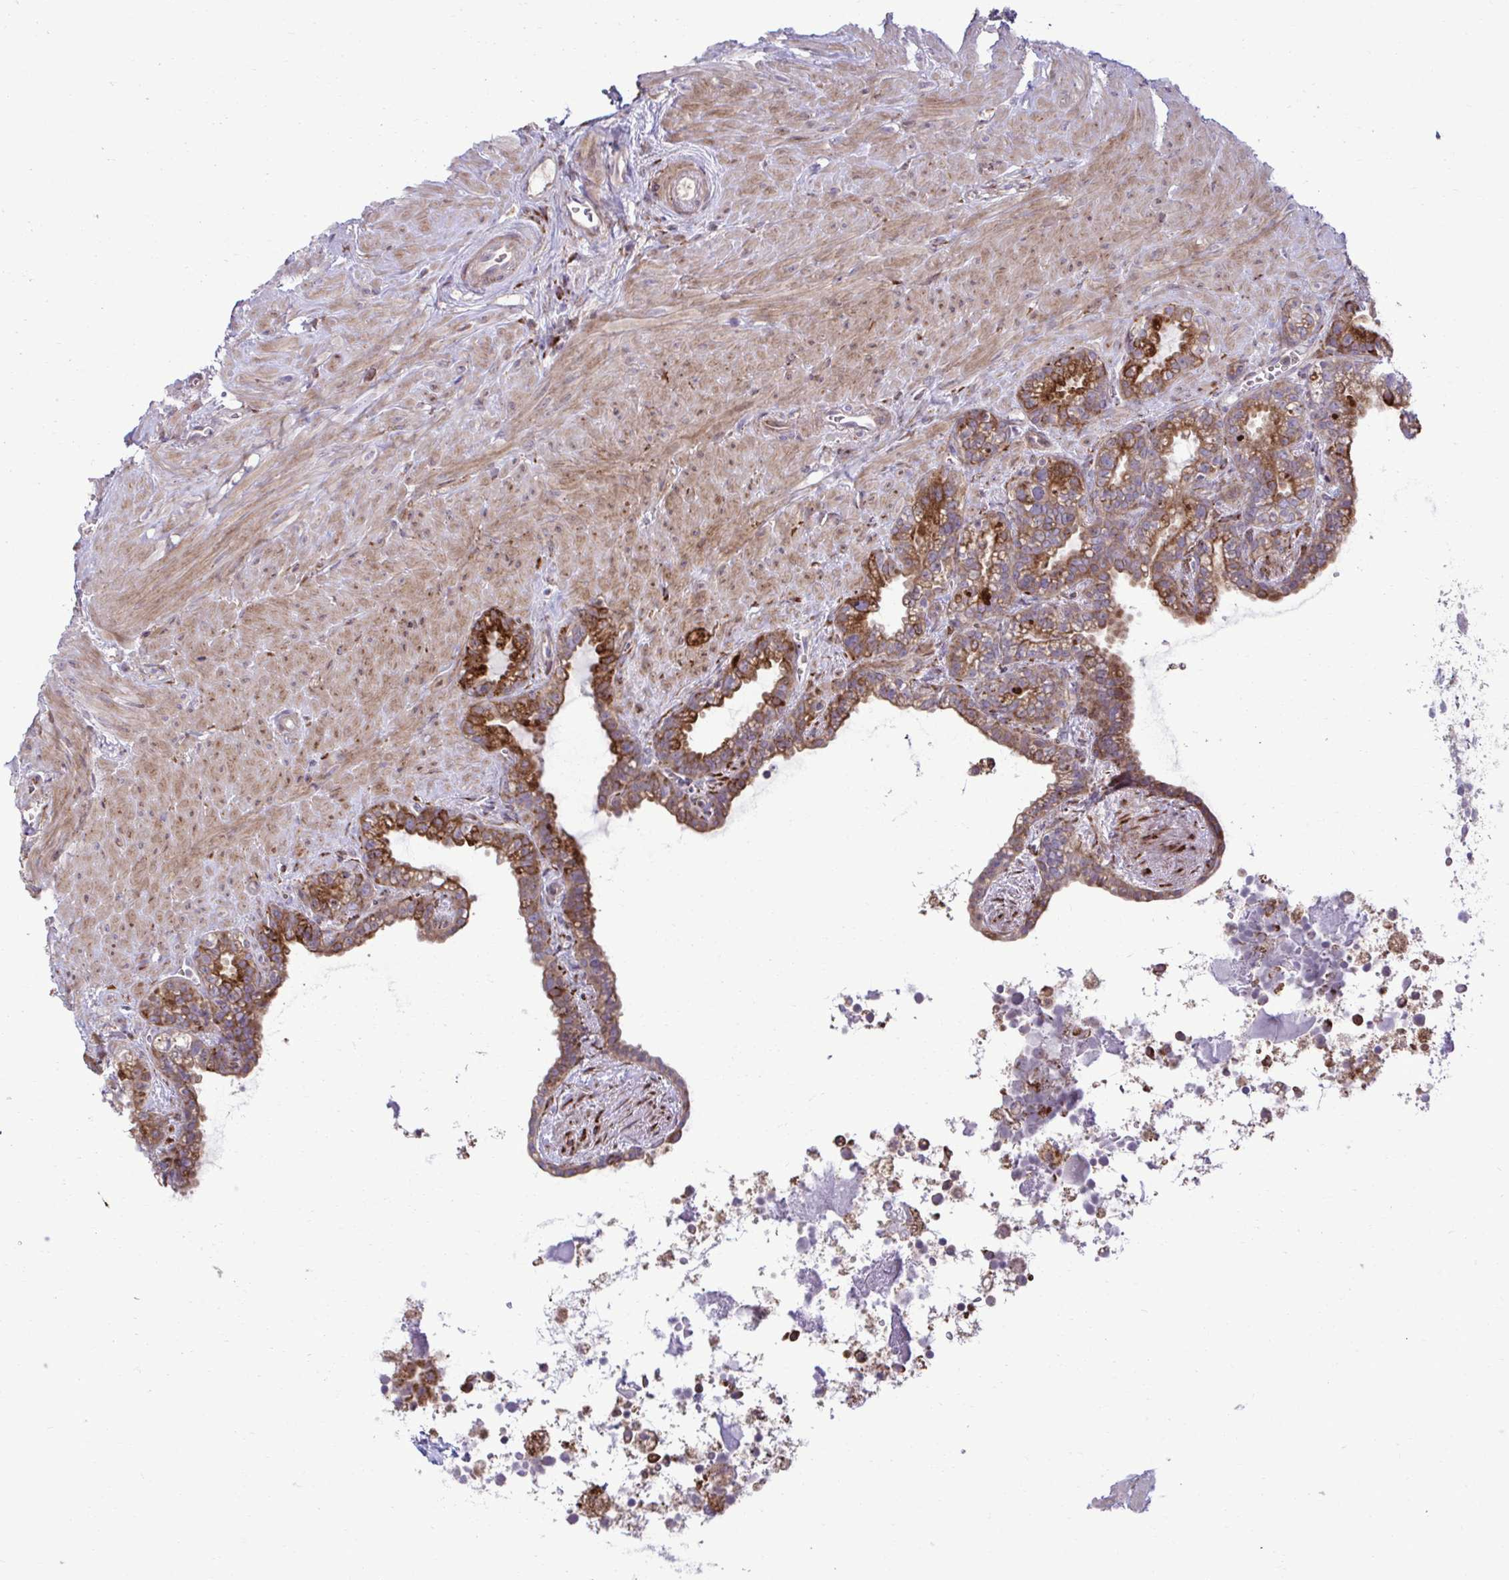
{"staining": {"intensity": "strong", "quantity": ">75%", "location": "cytoplasmic/membranous"}, "tissue": "seminal vesicle", "cell_type": "Glandular cells", "image_type": "normal", "snomed": [{"axis": "morphology", "description": "Normal tissue, NOS"}, {"axis": "topography", "description": "Seminal veicle"}], "caption": "This is an image of immunohistochemistry staining of normal seminal vesicle, which shows strong positivity in the cytoplasmic/membranous of glandular cells.", "gene": "LIMS1", "patient": {"sex": "male", "age": 76}}